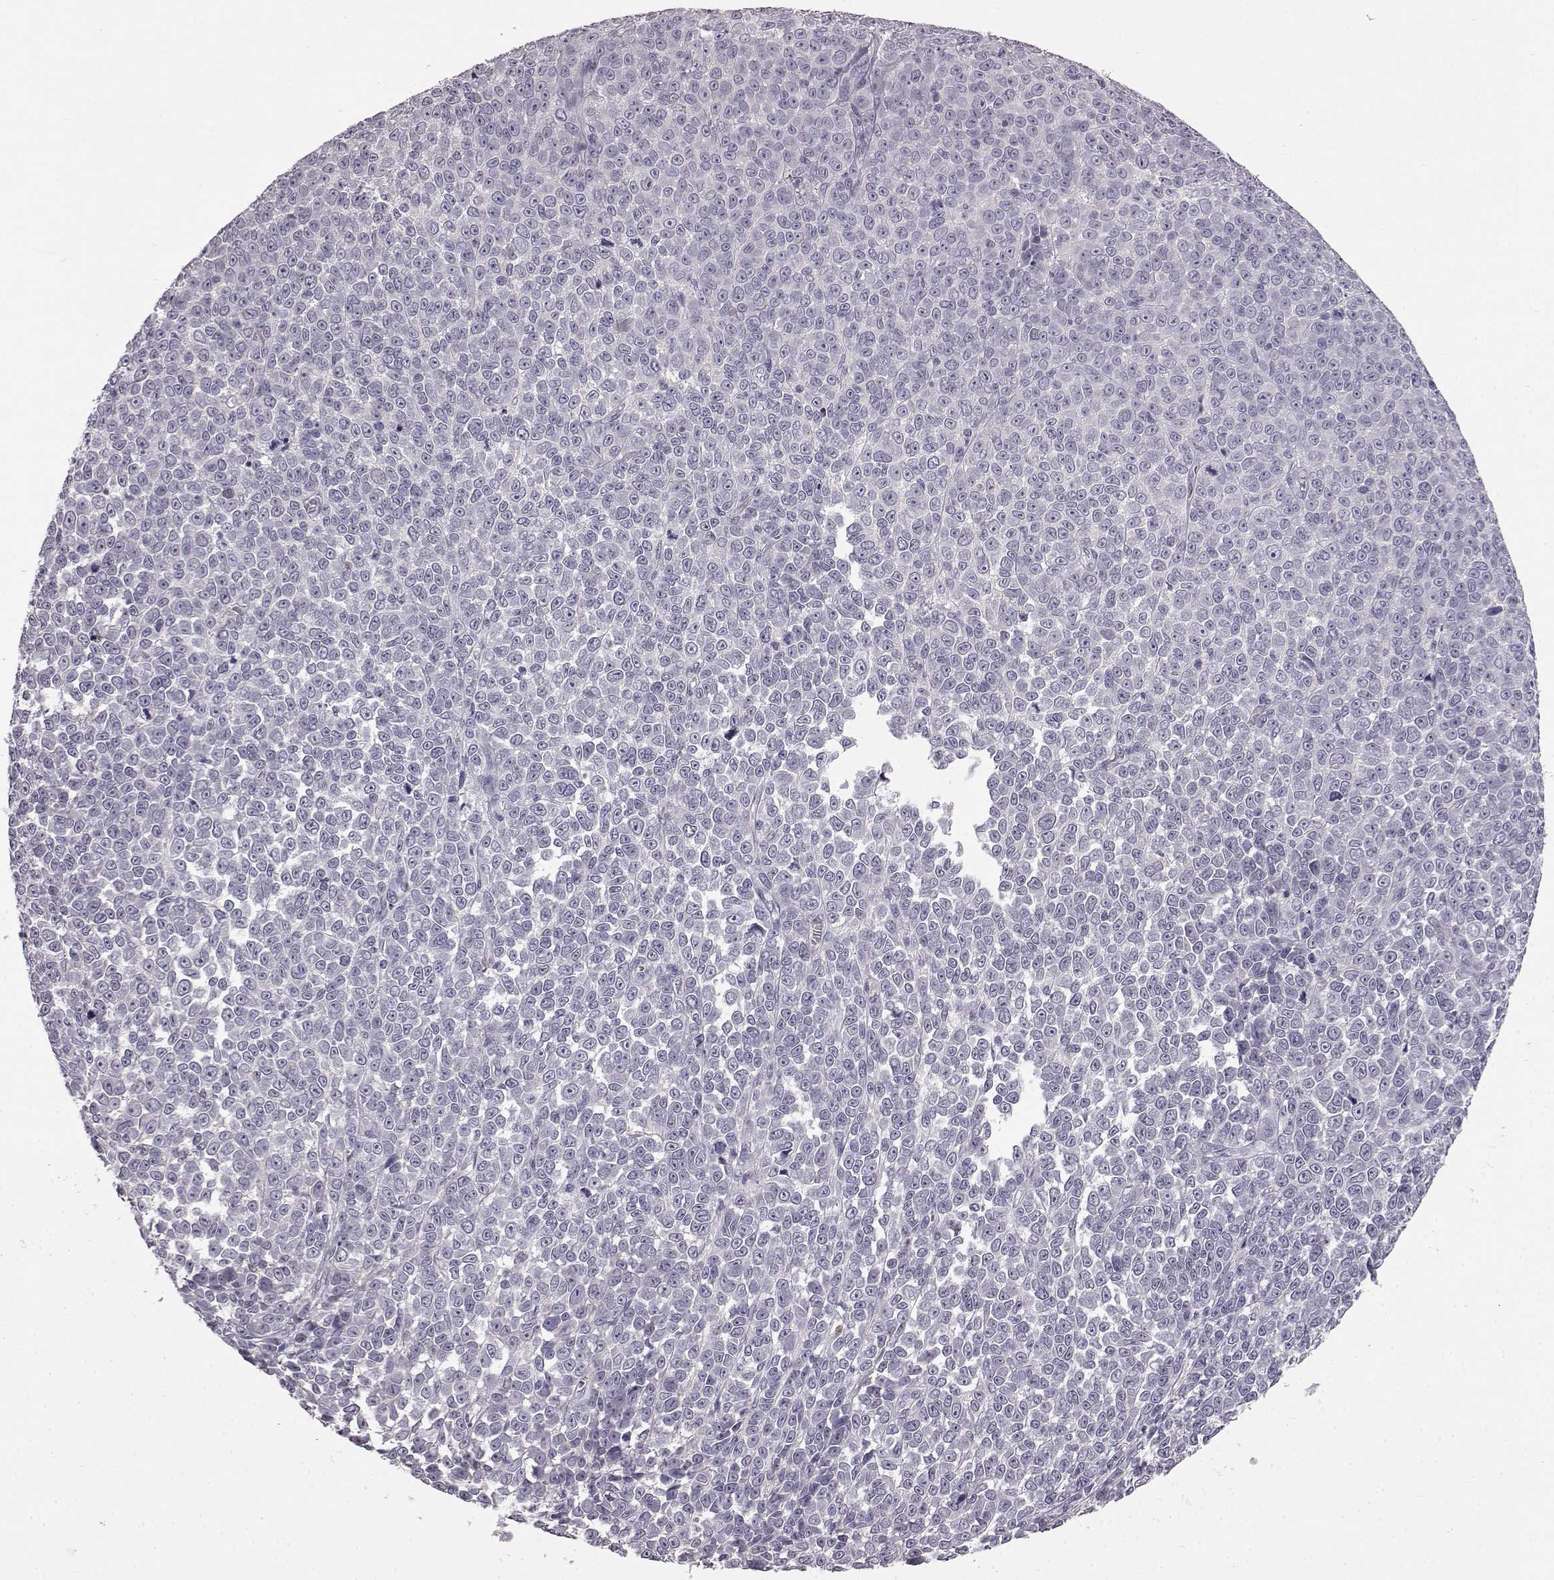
{"staining": {"intensity": "negative", "quantity": "none", "location": "none"}, "tissue": "melanoma", "cell_type": "Tumor cells", "image_type": "cancer", "snomed": [{"axis": "morphology", "description": "Malignant melanoma, NOS"}, {"axis": "topography", "description": "Skin"}], "caption": "The micrograph exhibits no significant positivity in tumor cells of melanoma.", "gene": "KRT85", "patient": {"sex": "female", "age": 95}}